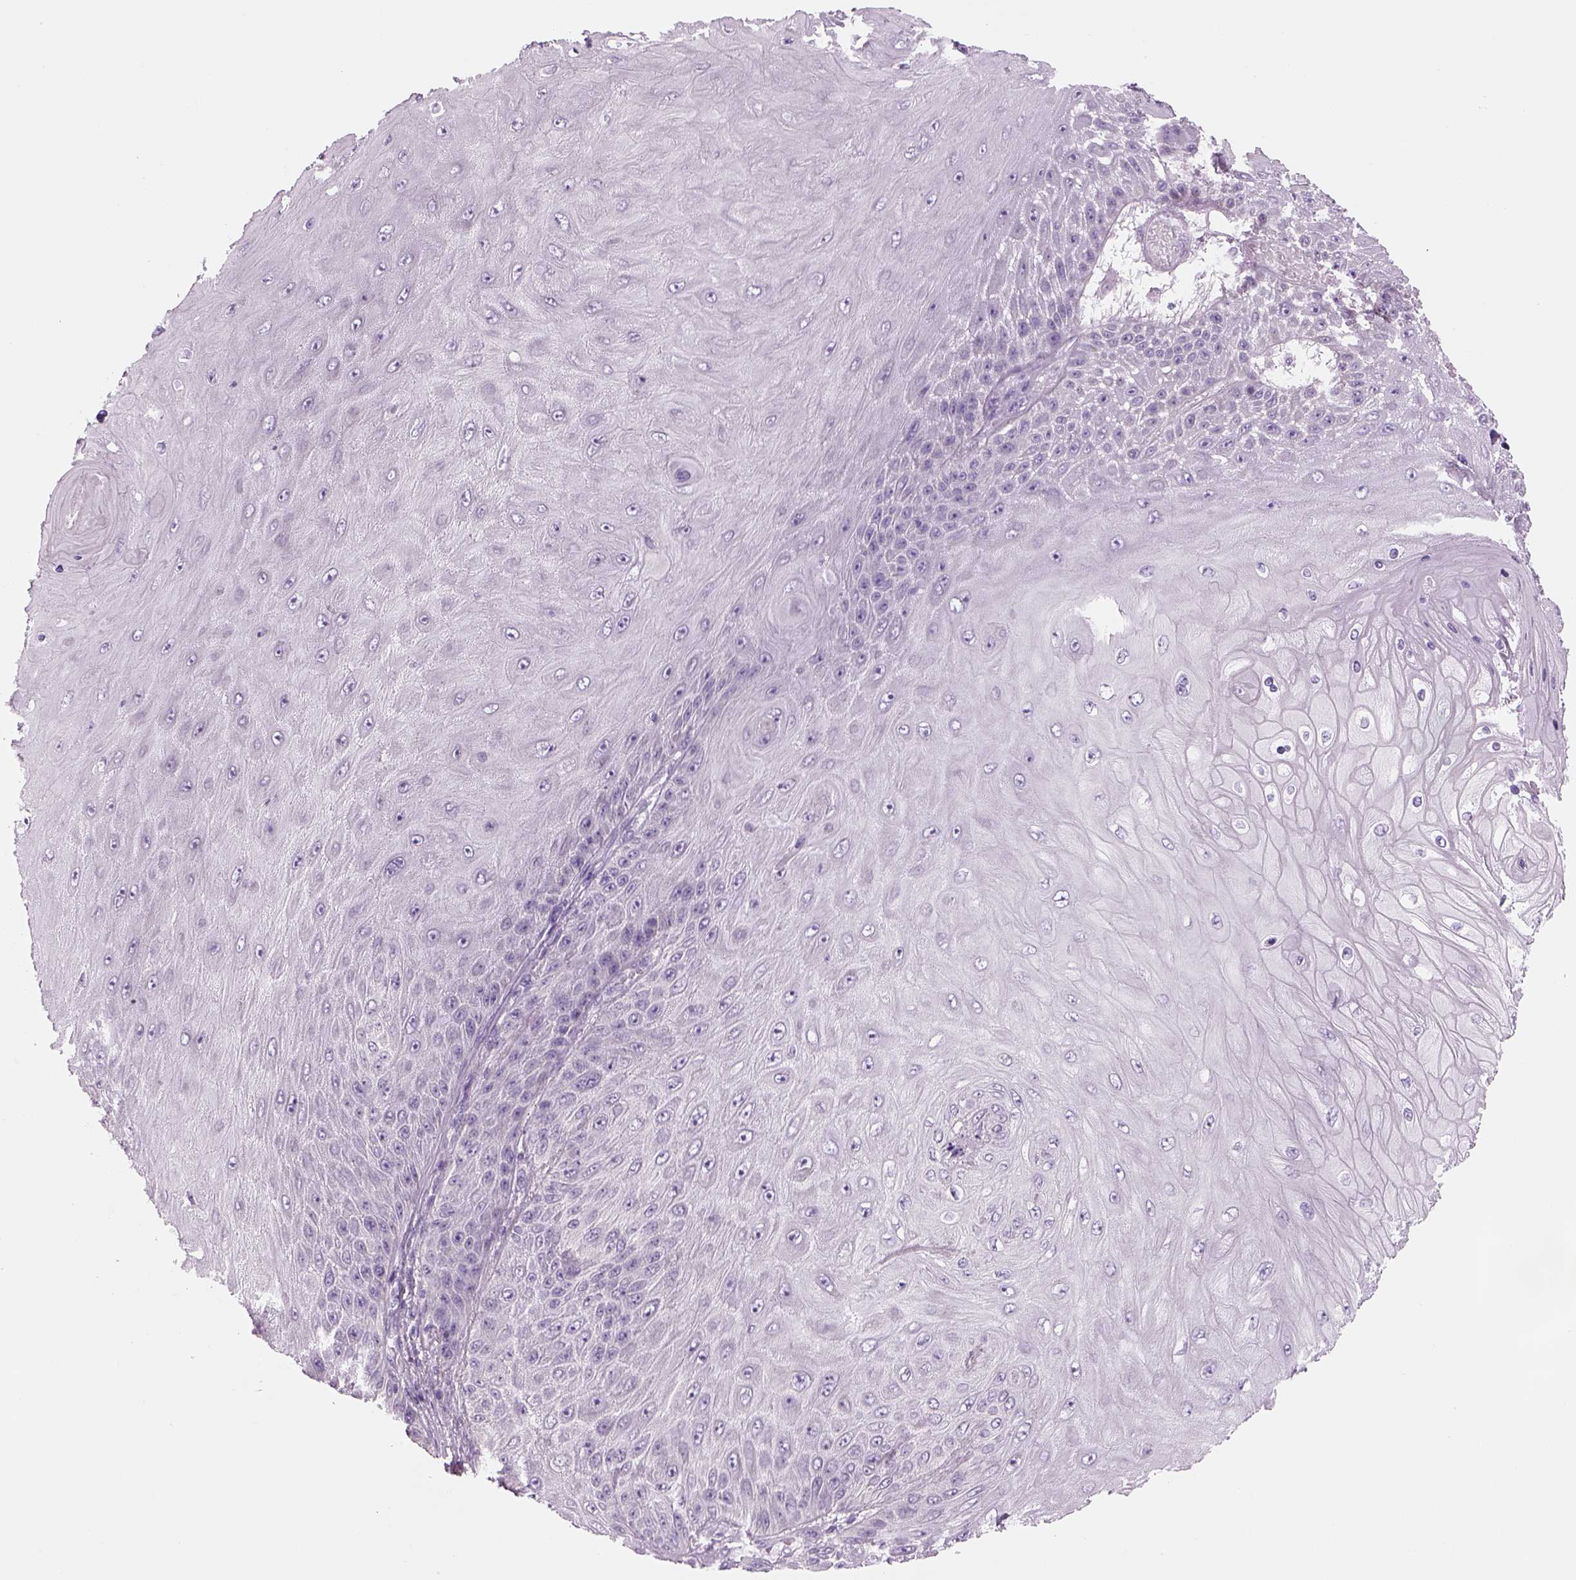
{"staining": {"intensity": "negative", "quantity": "none", "location": "none"}, "tissue": "skin cancer", "cell_type": "Tumor cells", "image_type": "cancer", "snomed": [{"axis": "morphology", "description": "Squamous cell carcinoma, NOS"}, {"axis": "topography", "description": "Skin"}], "caption": "The histopathology image shows no staining of tumor cells in squamous cell carcinoma (skin). The staining was performed using DAB to visualize the protein expression in brown, while the nuclei were stained in blue with hematoxylin (Magnification: 20x).", "gene": "KCNMB4", "patient": {"sex": "male", "age": 62}}